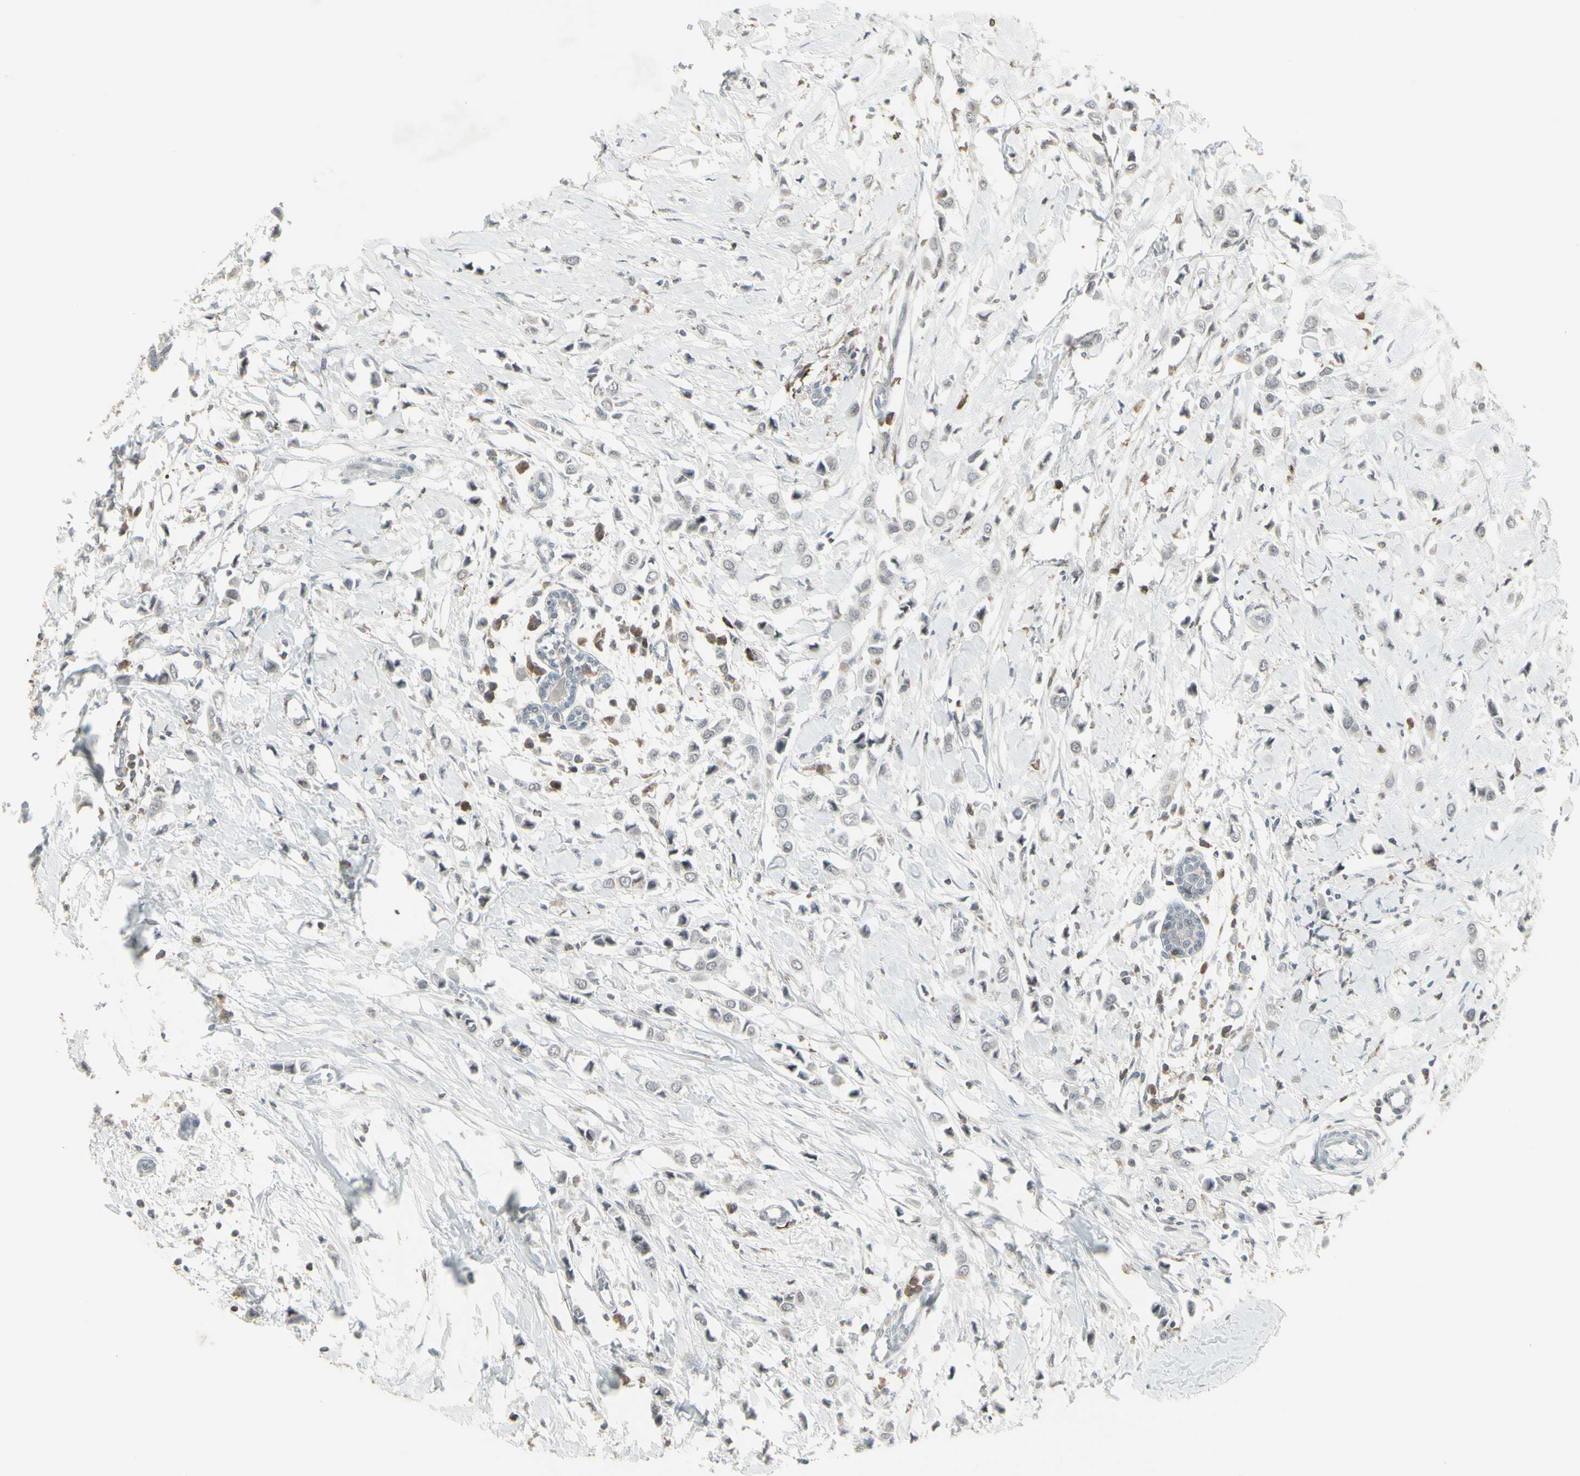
{"staining": {"intensity": "negative", "quantity": "none", "location": "none"}, "tissue": "breast cancer", "cell_type": "Tumor cells", "image_type": "cancer", "snomed": [{"axis": "morphology", "description": "Lobular carcinoma"}, {"axis": "topography", "description": "Breast"}], "caption": "The histopathology image shows no staining of tumor cells in breast cancer.", "gene": "SAMSN1", "patient": {"sex": "female", "age": 51}}